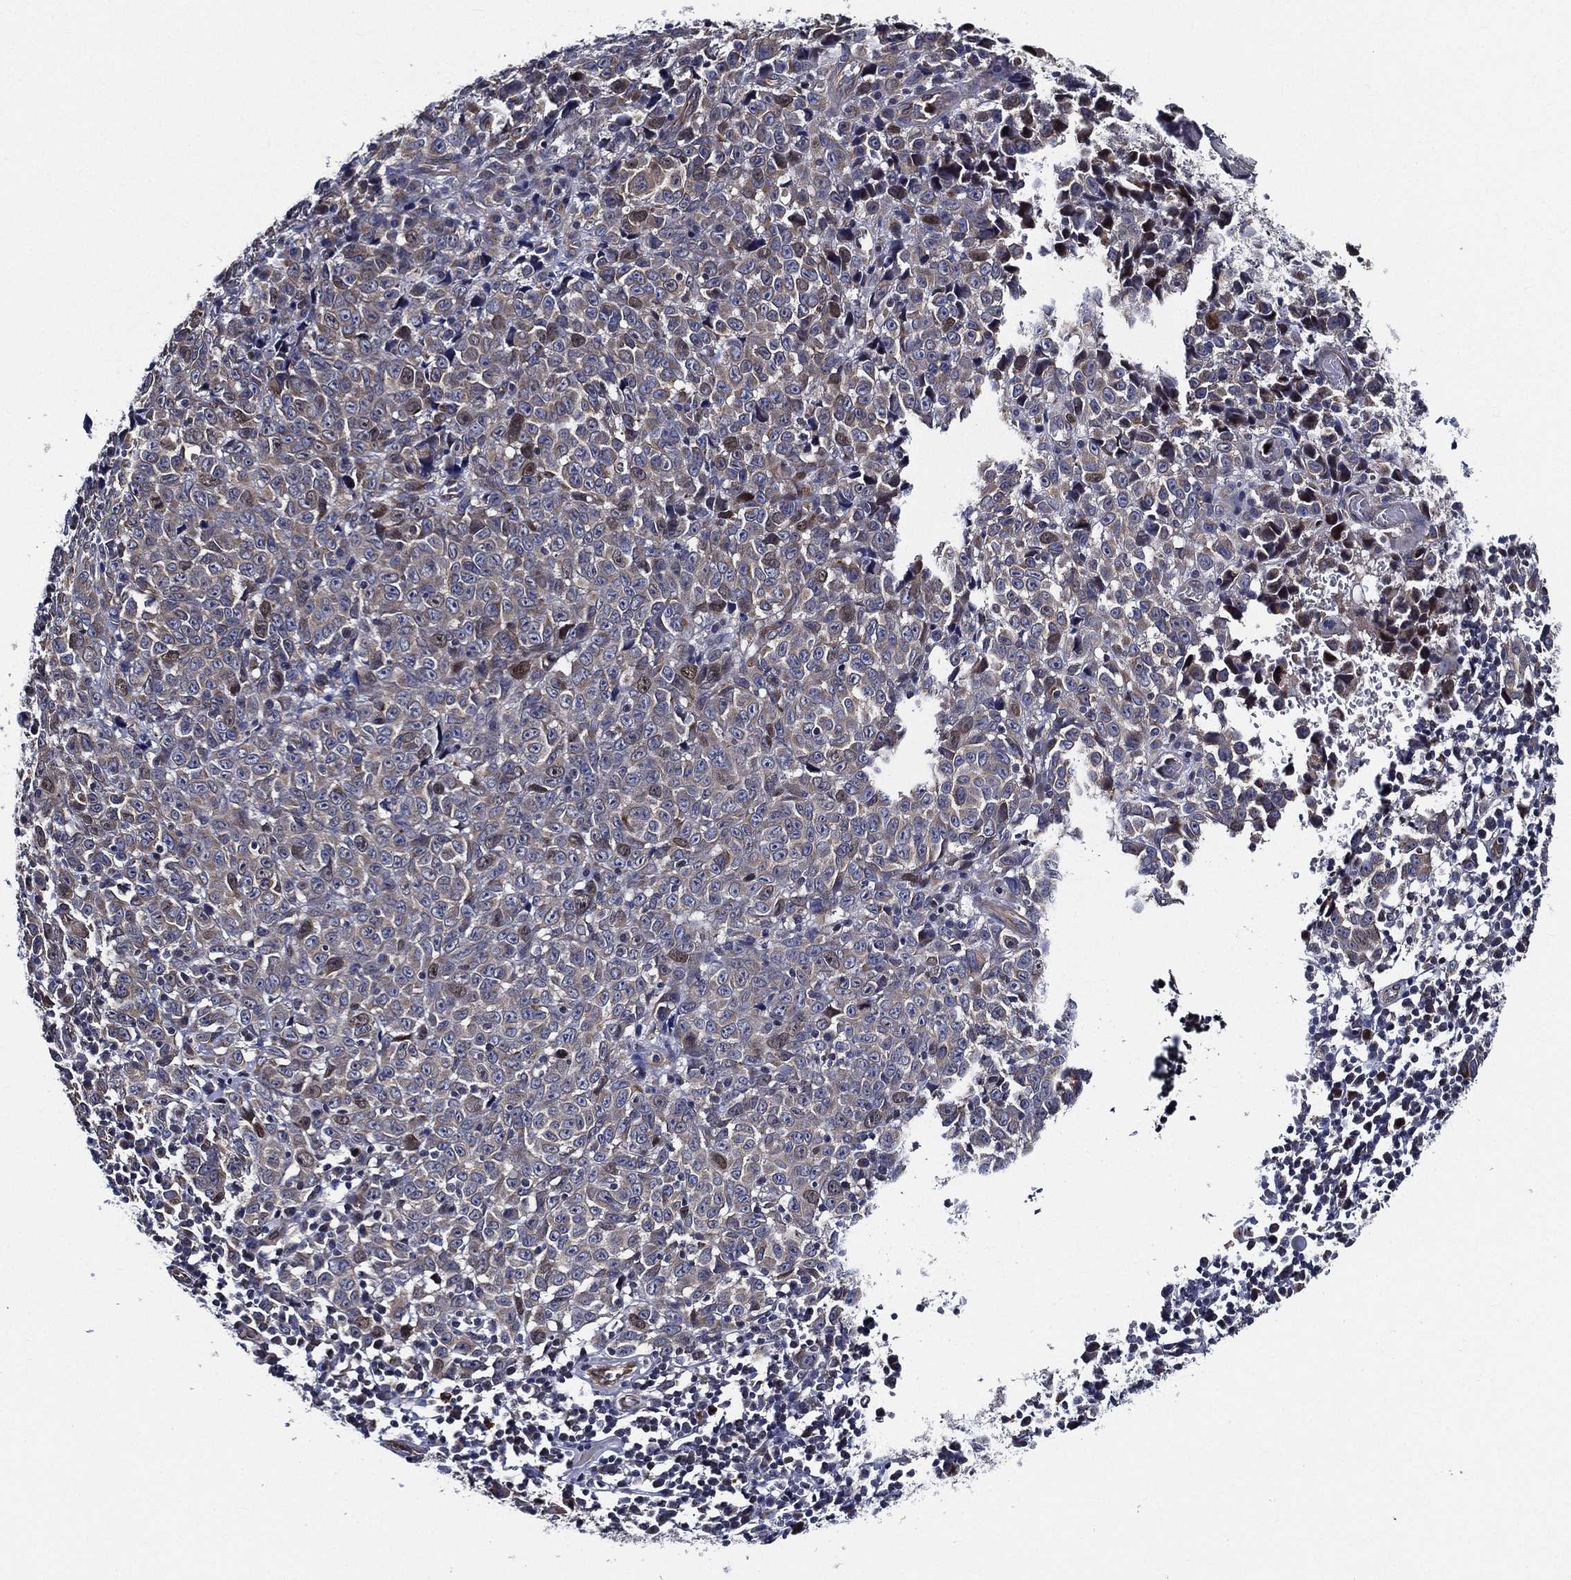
{"staining": {"intensity": "moderate", "quantity": "<25%", "location": "nuclear"}, "tissue": "melanoma", "cell_type": "Tumor cells", "image_type": "cancer", "snomed": [{"axis": "morphology", "description": "Malignant melanoma, NOS"}, {"axis": "topography", "description": "Vulva, labia, clitoris and Bartholin´s gland, NO"}], "caption": "High-magnification brightfield microscopy of malignant melanoma stained with DAB (3,3'-diaminobenzidine) (brown) and counterstained with hematoxylin (blue). tumor cells exhibit moderate nuclear positivity is appreciated in approximately<25% of cells.", "gene": "KIF20B", "patient": {"sex": "female", "age": 75}}